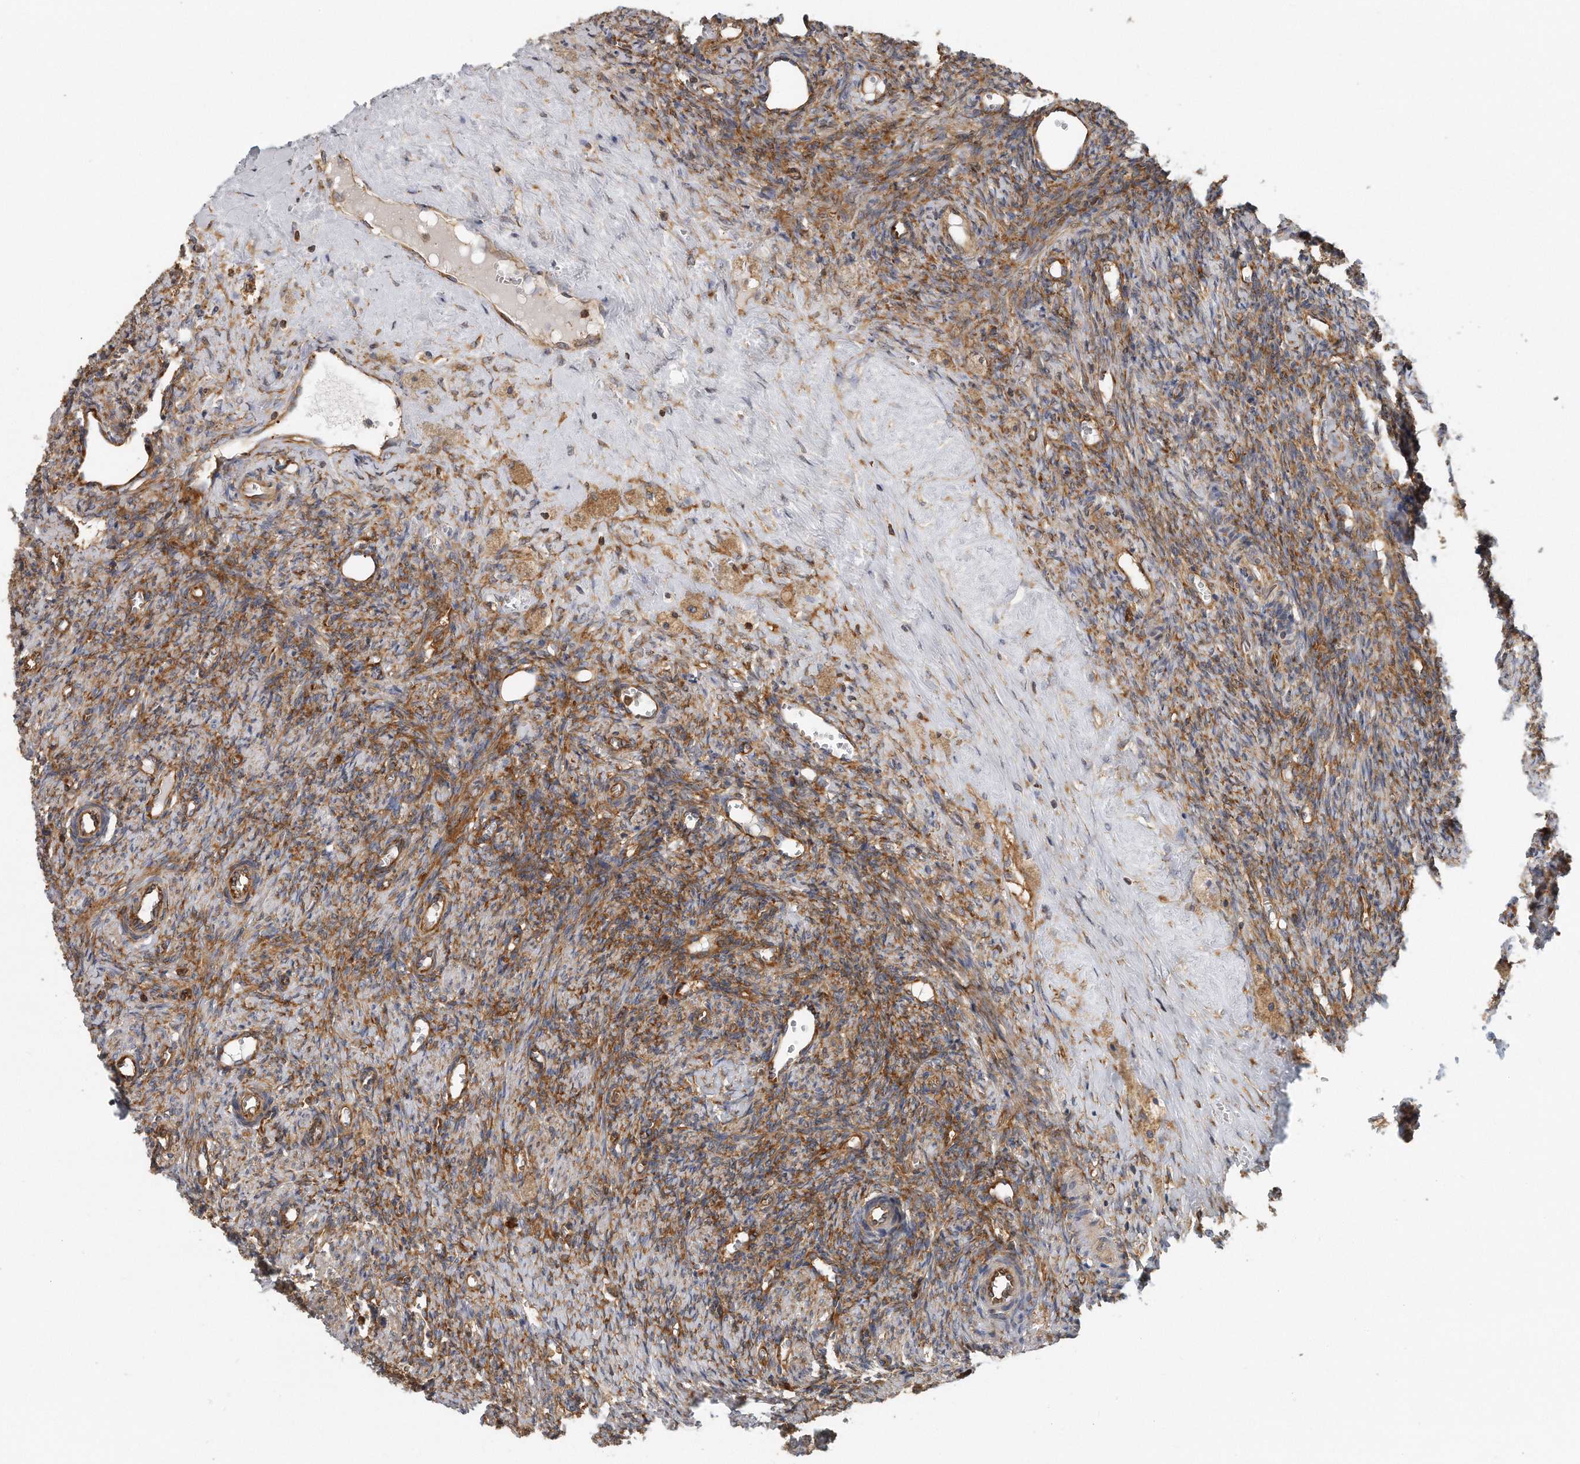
{"staining": {"intensity": "moderate", "quantity": ">75%", "location": "cytoplasmic/membranous"}, "tissue": "ovary", "cell_type": "Ovarian stroma cells", "image_type": "normal", "snomed": [{"axis": "morphology", "description": "Normal tissue, NOS"}, {"axis": "topography", "description": "Ovary"}], "caption": "Benign ovary reveals moderate cytoplasmic/membranous staining in about >75% of ovarian stroma cells.", "gene": "EIF3I", "patient": {"sex": "female", "age": 41}}